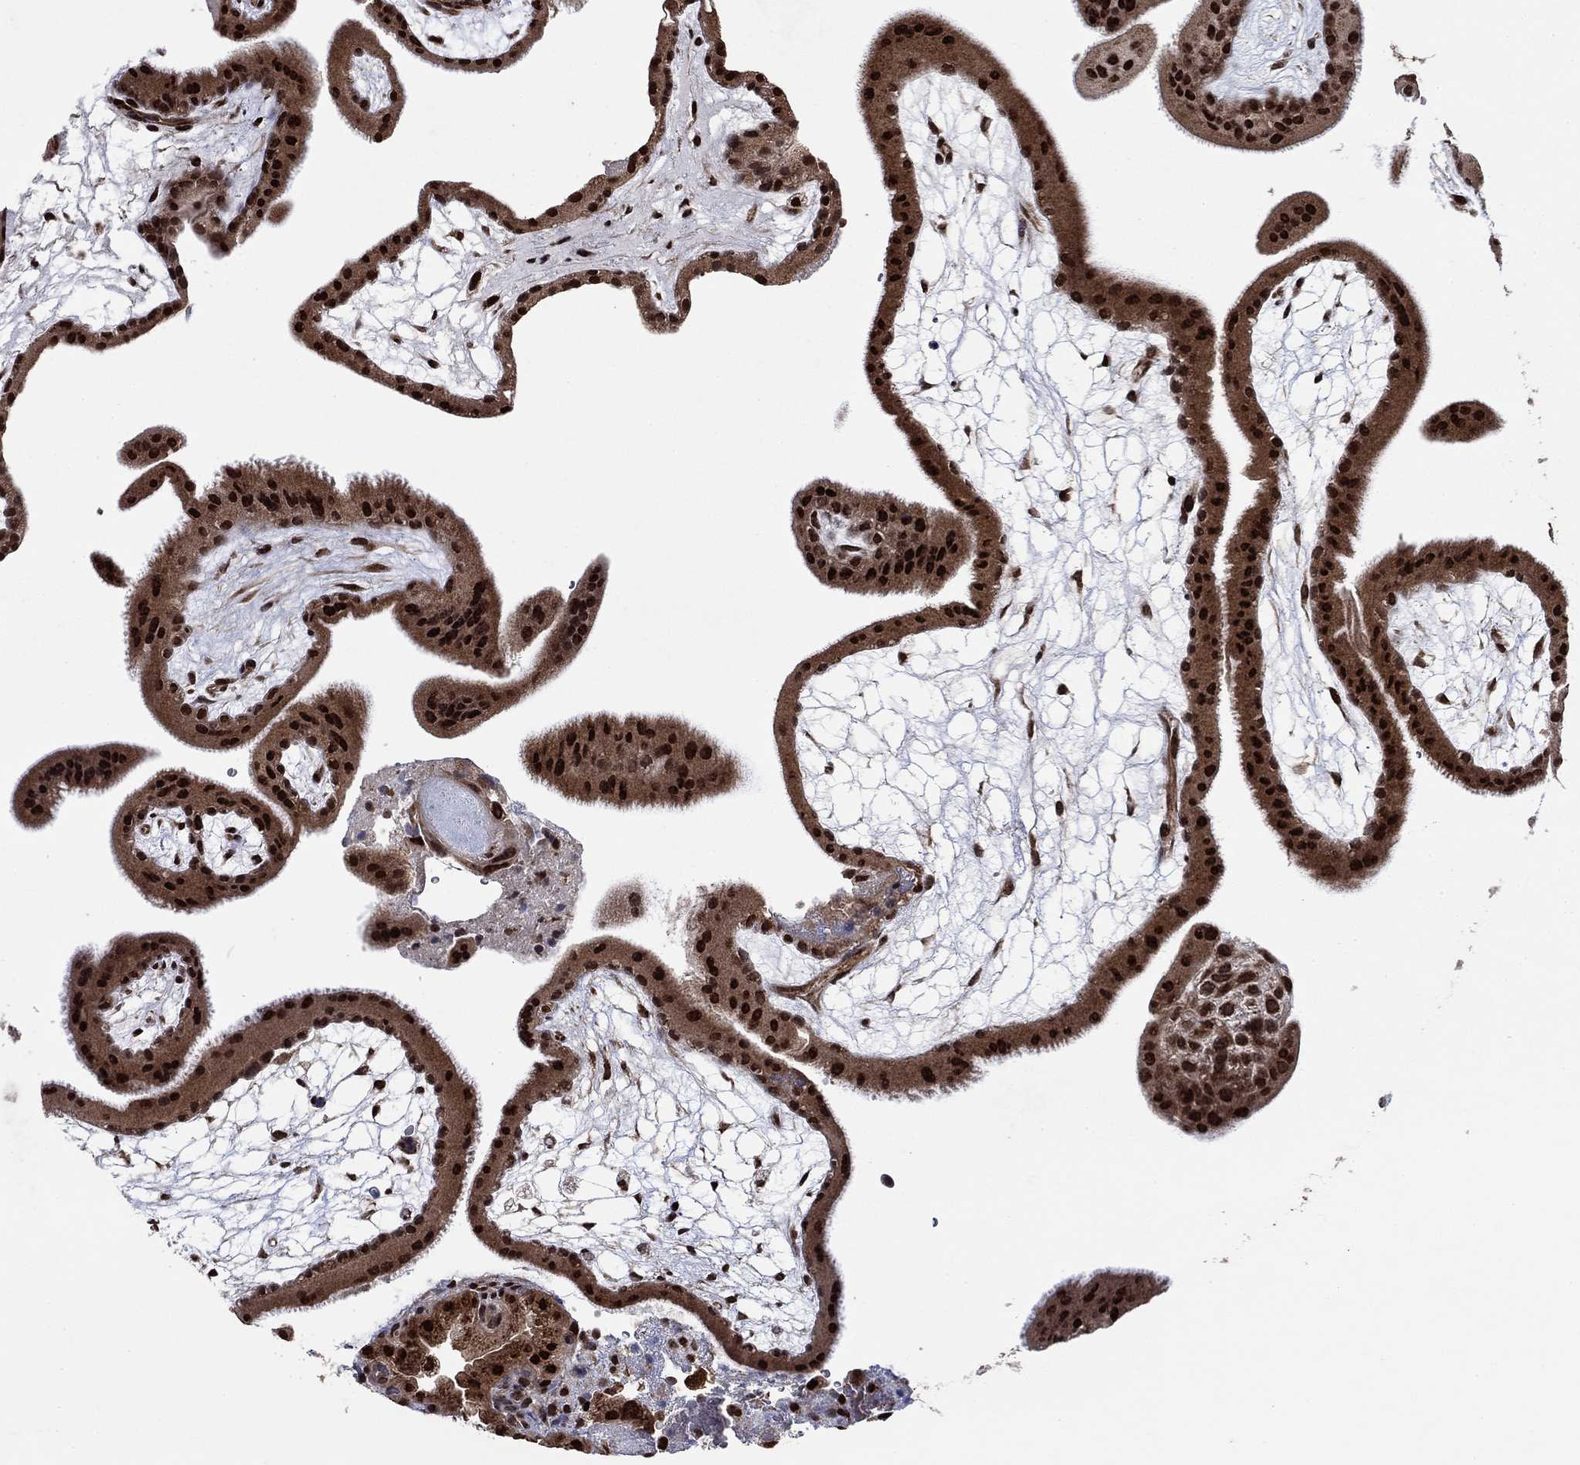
{"staining": {"intensity": "strong", "quantity": "25%-75%", "location": "nuclear"}, "tissue": "placenta", "cell_type": "Decidual cells", "image_type": "normal", "snomed": [{"axis": "morphology", "description": "Normal tissue, NOS"}, {"axis": "topography", "description": "Placenta"}], "caption": "This micrograph shows immunohistochemistry staining of benign placenta, with high strong nuclear expression in approximately 25%-75% of decidual cells.", "gene": "PRICKLE4", "patient": {"sex": "female", "age": 19}}